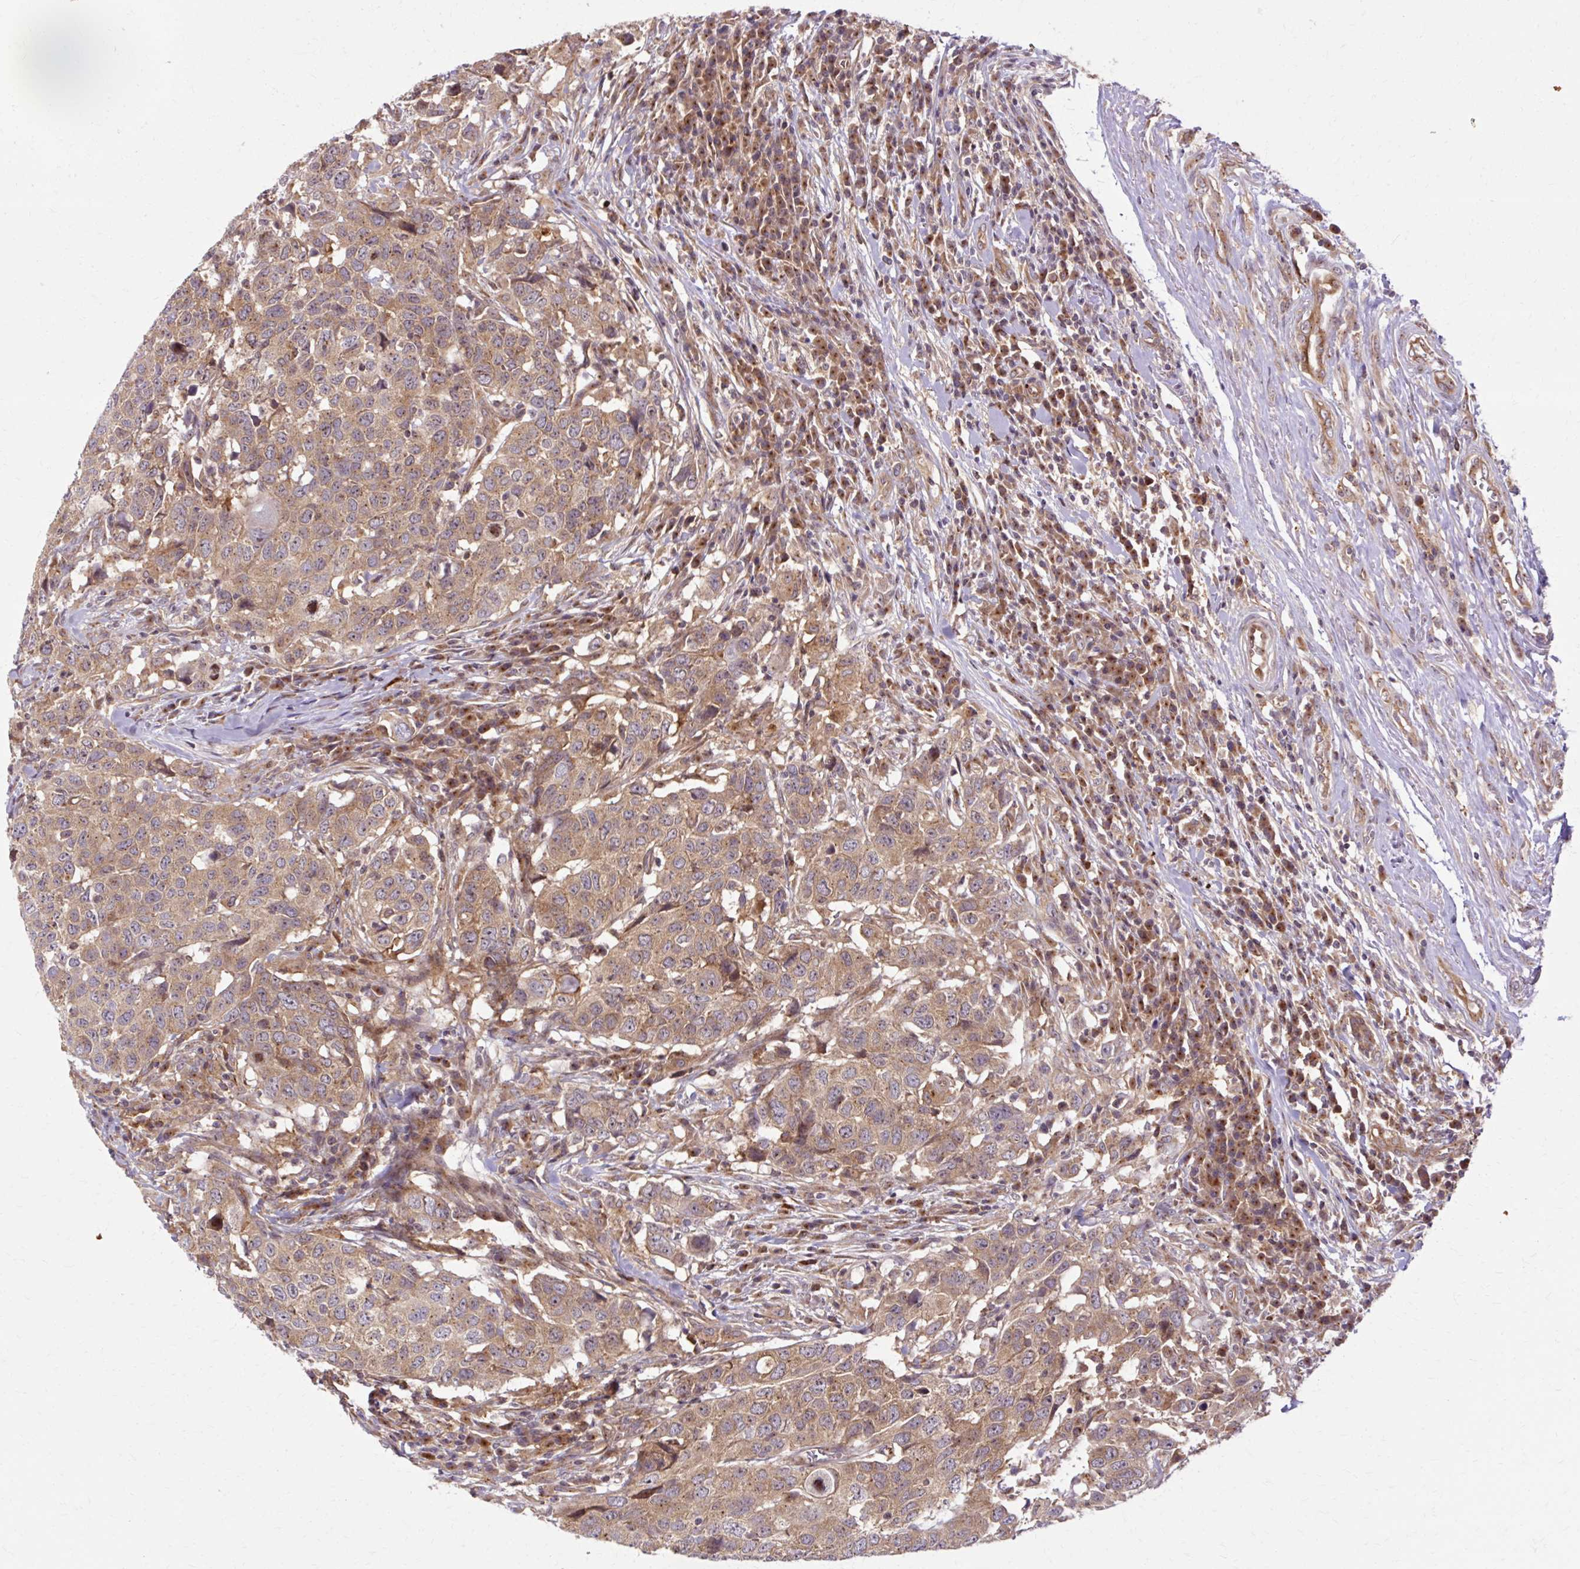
{"staining": {"intensity": "moderate", "quantity": ">75%", "location": "cytoplasmic/membranous"}, "tissue": "head and neck cancer", "cell_type": "Tumor cells", "image_type": "cancer", "snomed": [{"axis": "morphology", "description": "Normal tissue, NOS"}, {"axis": "morphology", "description": "Squamous cell carcinoma, NOS"}, {"axis": "topography", "description": "Skeletal muscle"}, {"axis": "topography", "description": "Vascular tissue"}, {"axis": "topography", "description": "Peripheral nerve tissue"}, {"axis": "topography", "description": "Head-Neck"}], "caption": "Protein staining reveals moderate cytoplasmic/membranous expression in approximately >75% of tumor cells in head and neck cancer (squamous cell carcinoma).", "gene": "MZT2B", "patient": {"sex": "male", "age": 66}}